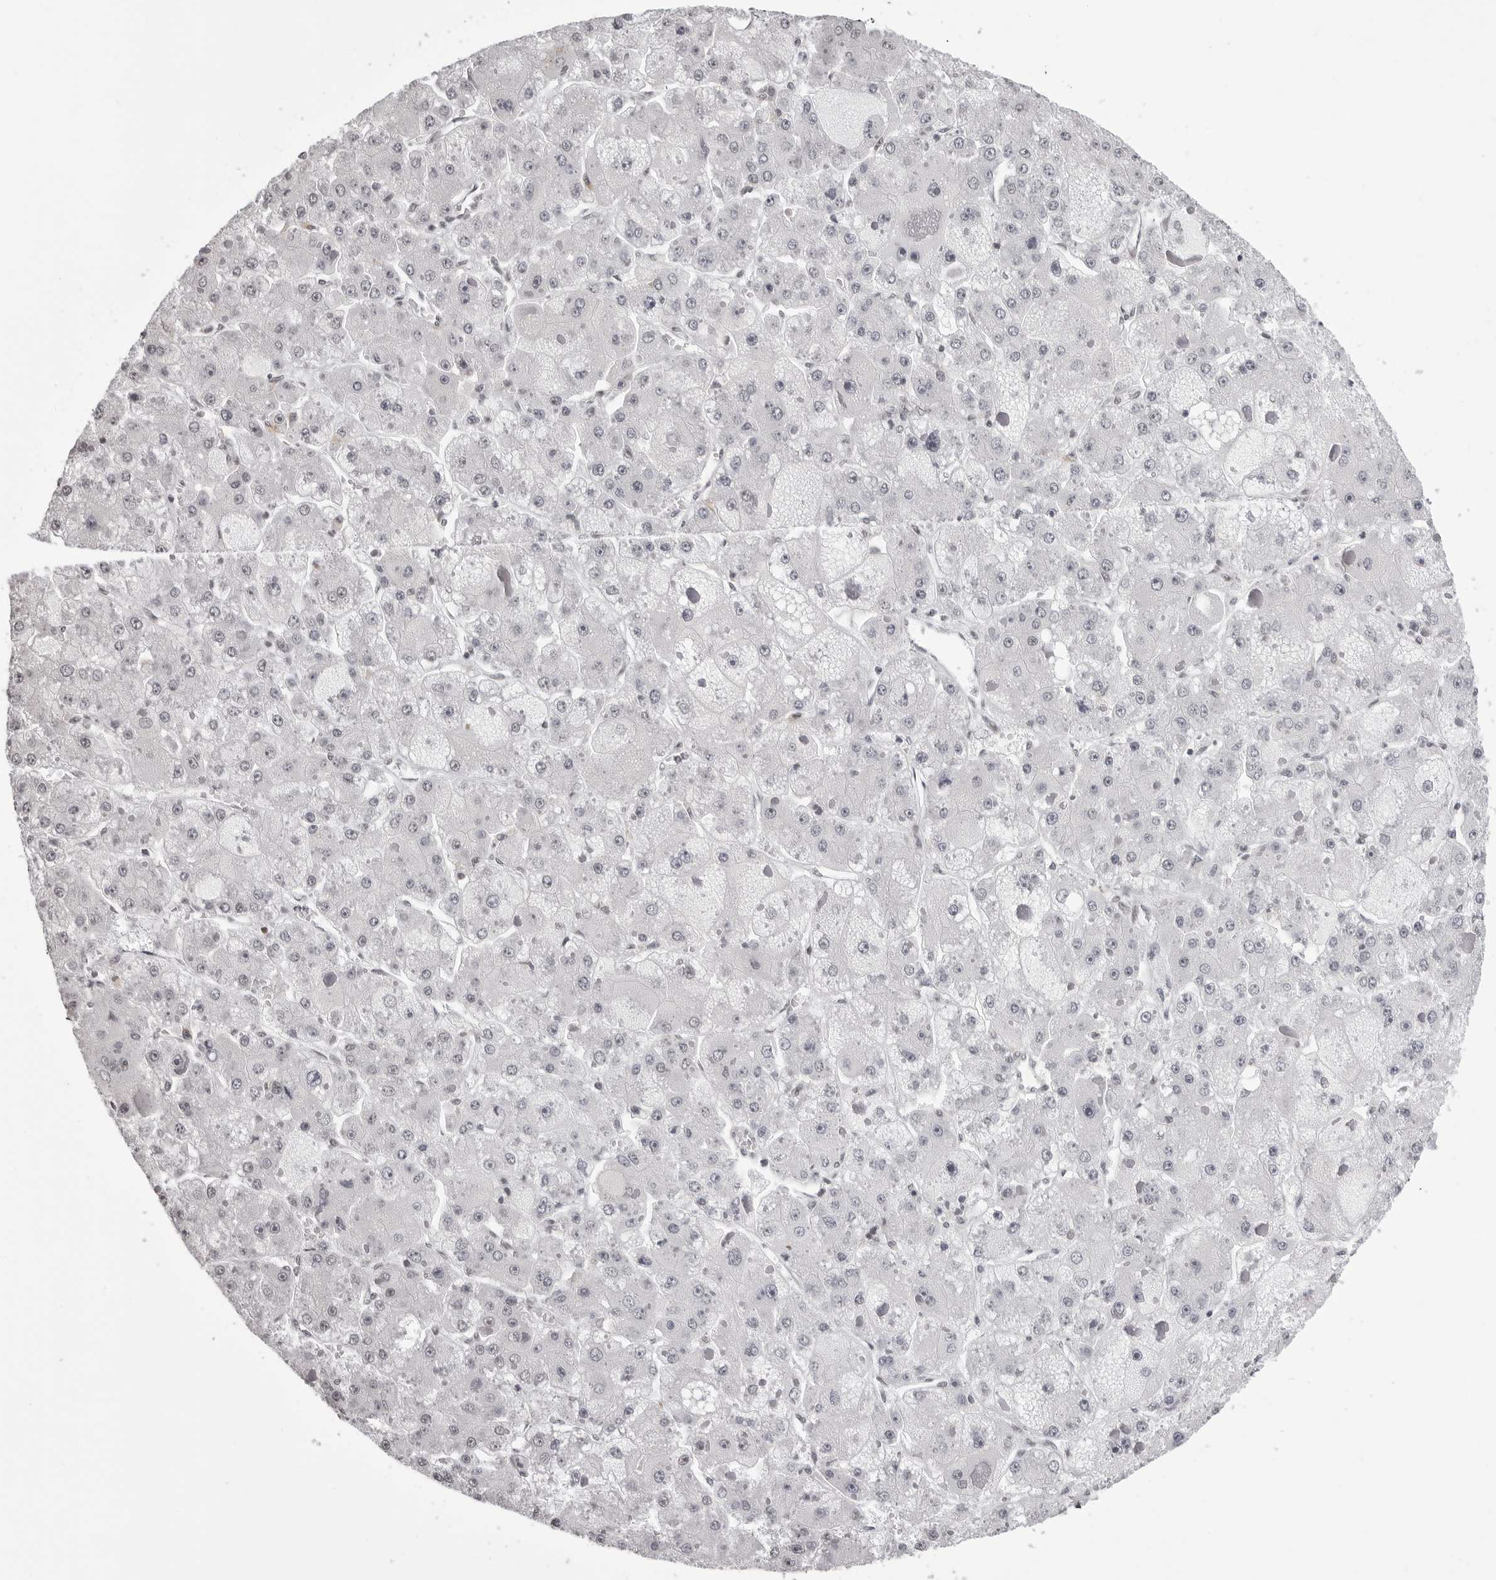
{"staining": {"intensity": "negative", "quantity": "none", "location": "none"}, "tissue": "liver cancer", "cell_type": "Tumor cells", "image_type": "cancer", "snomed": [{"axis": "morphology", "description": "Carcinoma, Hepatocellular, NOS"}, {"axis": "topography", "description": "Liver"}], "caption": "This image is of liver cancer stained with IHC to label a protein in brown with the nuclei are counter-stained blue. There is no positivity in tumor cells.", "gene": "WRAP53", "patient": {"sex": "female", "age": 73}}